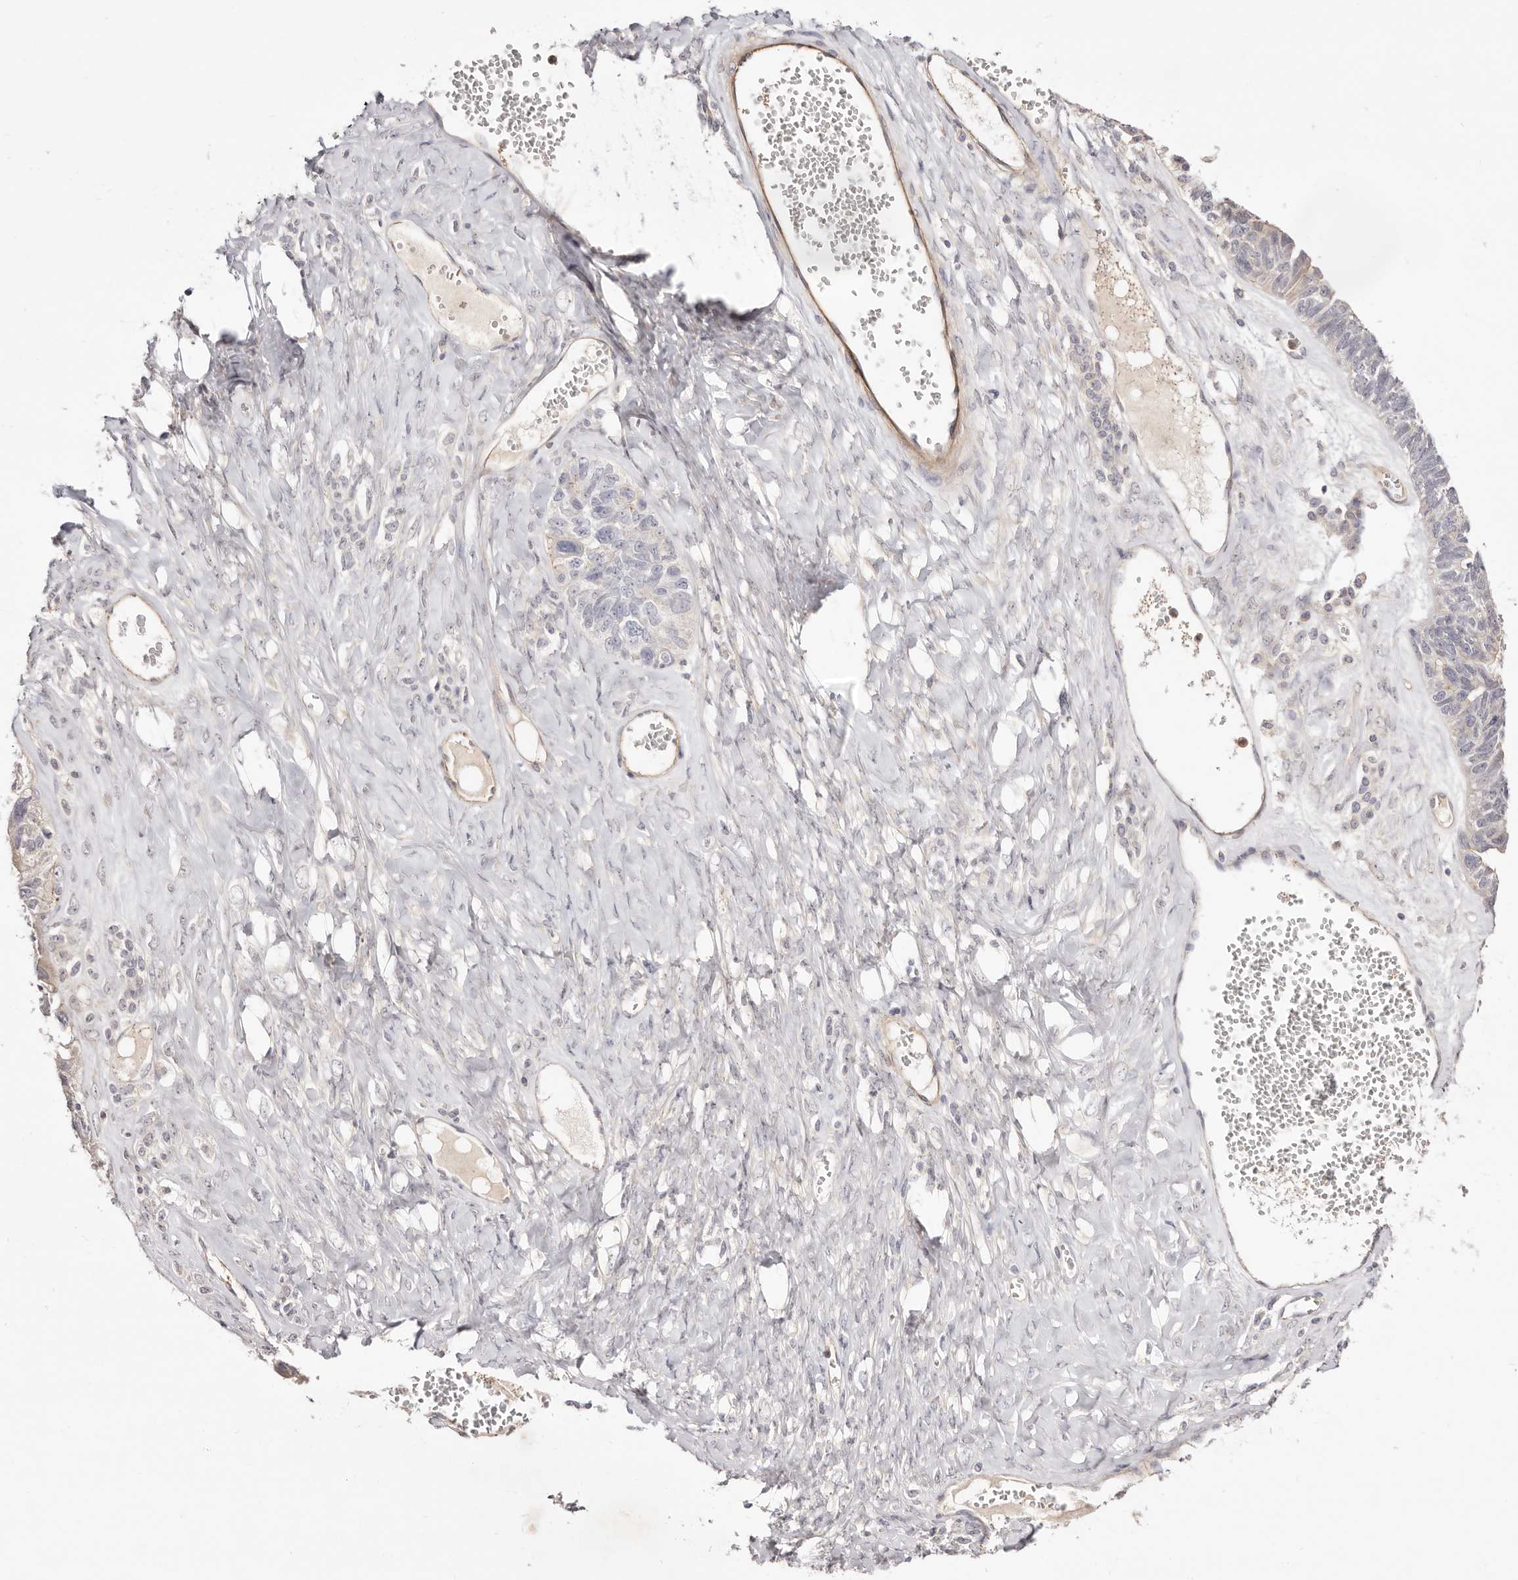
{"staining": {"intensity": "negative", "quantity": "none", "location": "none"}, "tissue": "ovarian cancer", "cell_type": "Tumor cells", "image_type": "cancer", "snomed": [{"axis": "morphology", "description": "Cystadenocarcinoma, serous, NOS"}, {"axis": "topography", "description": "Ovary"}], "caption": "IHC photomicrograph of neoplastic tissue: ovarian cancer (serous cystadenocarcinoma) stained with DAB exhibits no significant protein positivity in tumor cells. (Brightfield microscopy of DAB (3,3'-diaminobenzidine) IHC at high magnification).", "gene": "SLC35B2", "patient": {"sex": "female", "age": 79}}